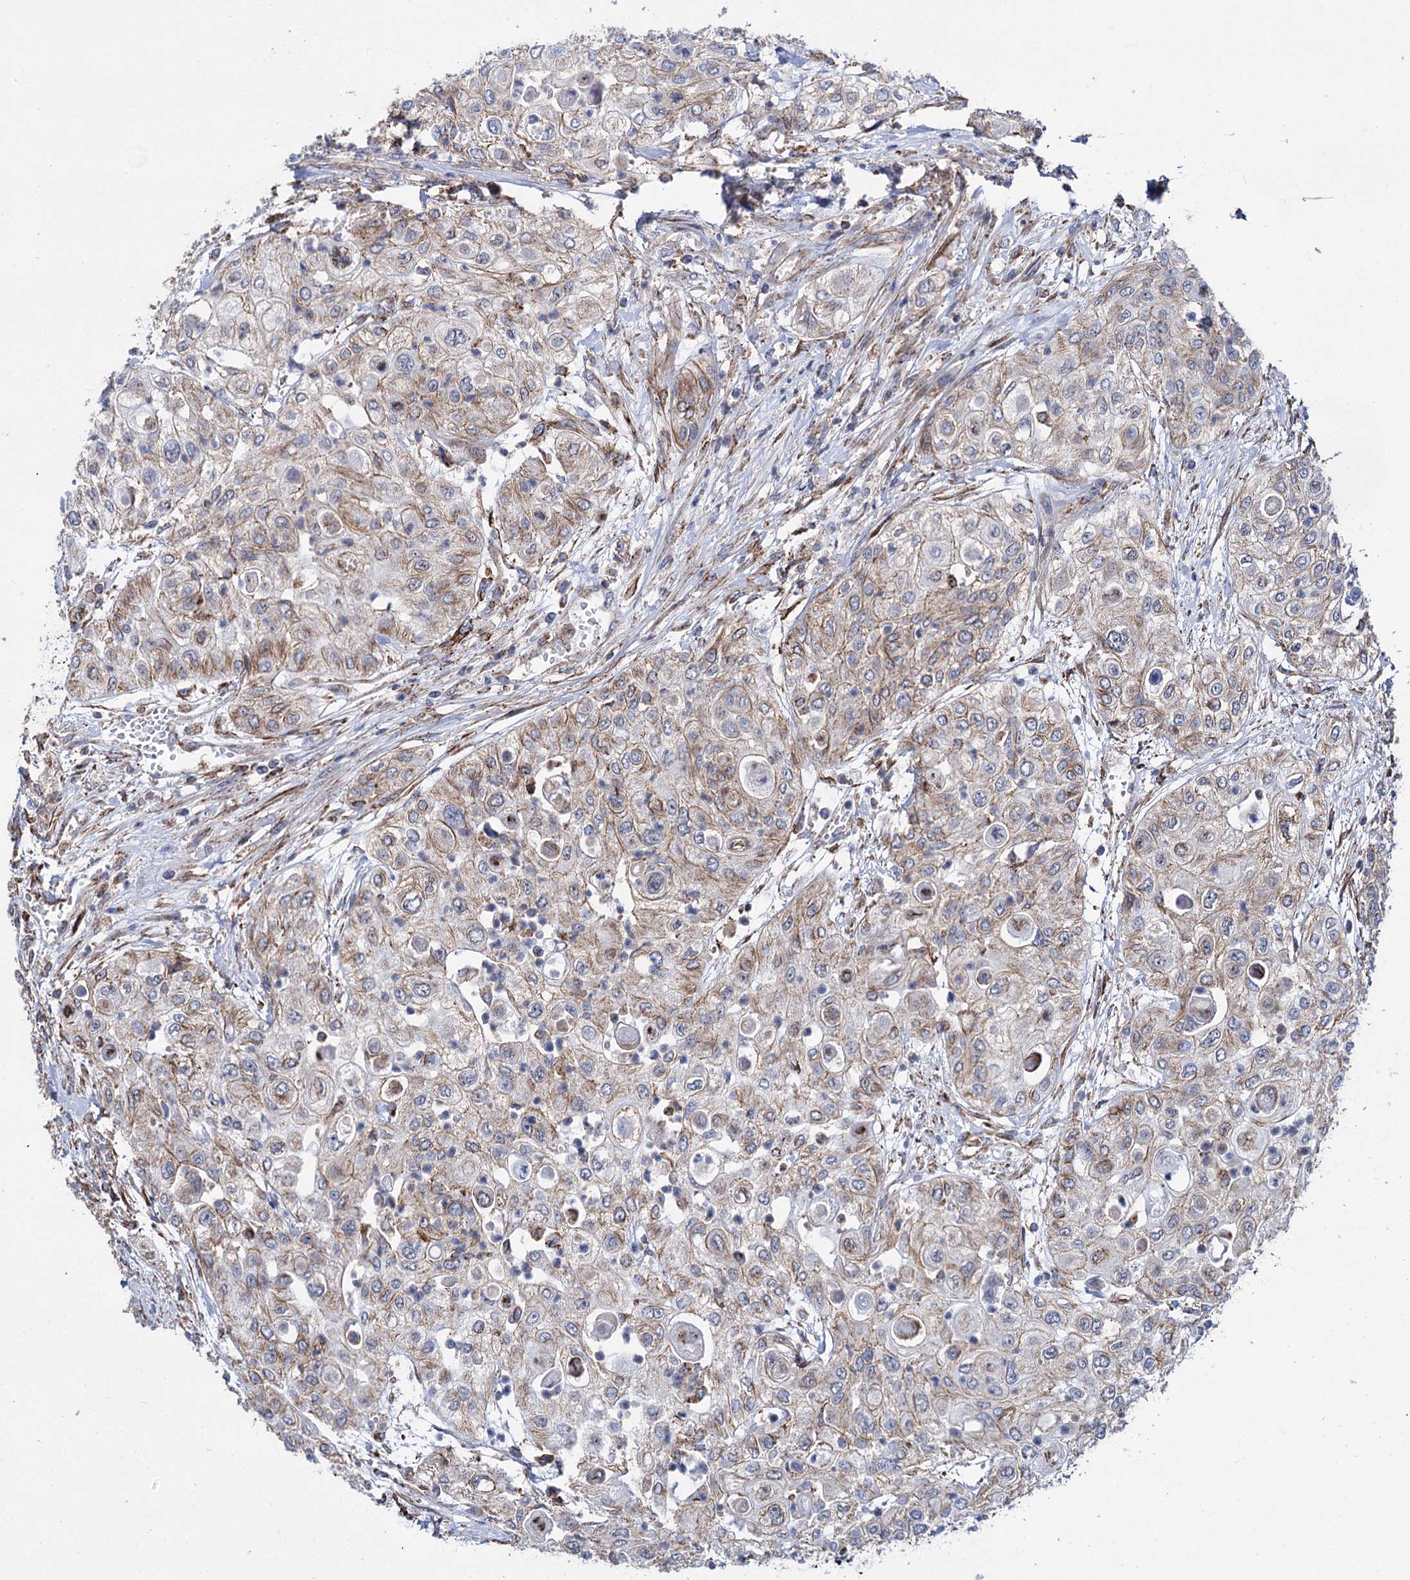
{"staining": {"intensity": "moderate", "quantity": "<25%", "location": "cytoplasmic/membranous"}, "tissue": "urothelial cancer", "cell_type": "Tumor cells", "image_type": "cancer", "snomed": [{"axis": "morphology", "description": "Urothelial carcinoma, High grade"}, {"axis": "topography", "description": "Urinary bladder"}], "caption": "This histopathology image displays urothelial cancer stained with IHC to label a protein in brown. The cytoplasmic/membranous of tumor cells show moderate positivity for the protein. Nuclei are counter-stained blue.", "gene": "DEF6", "patient": {"sex": "female", "age": 79}}